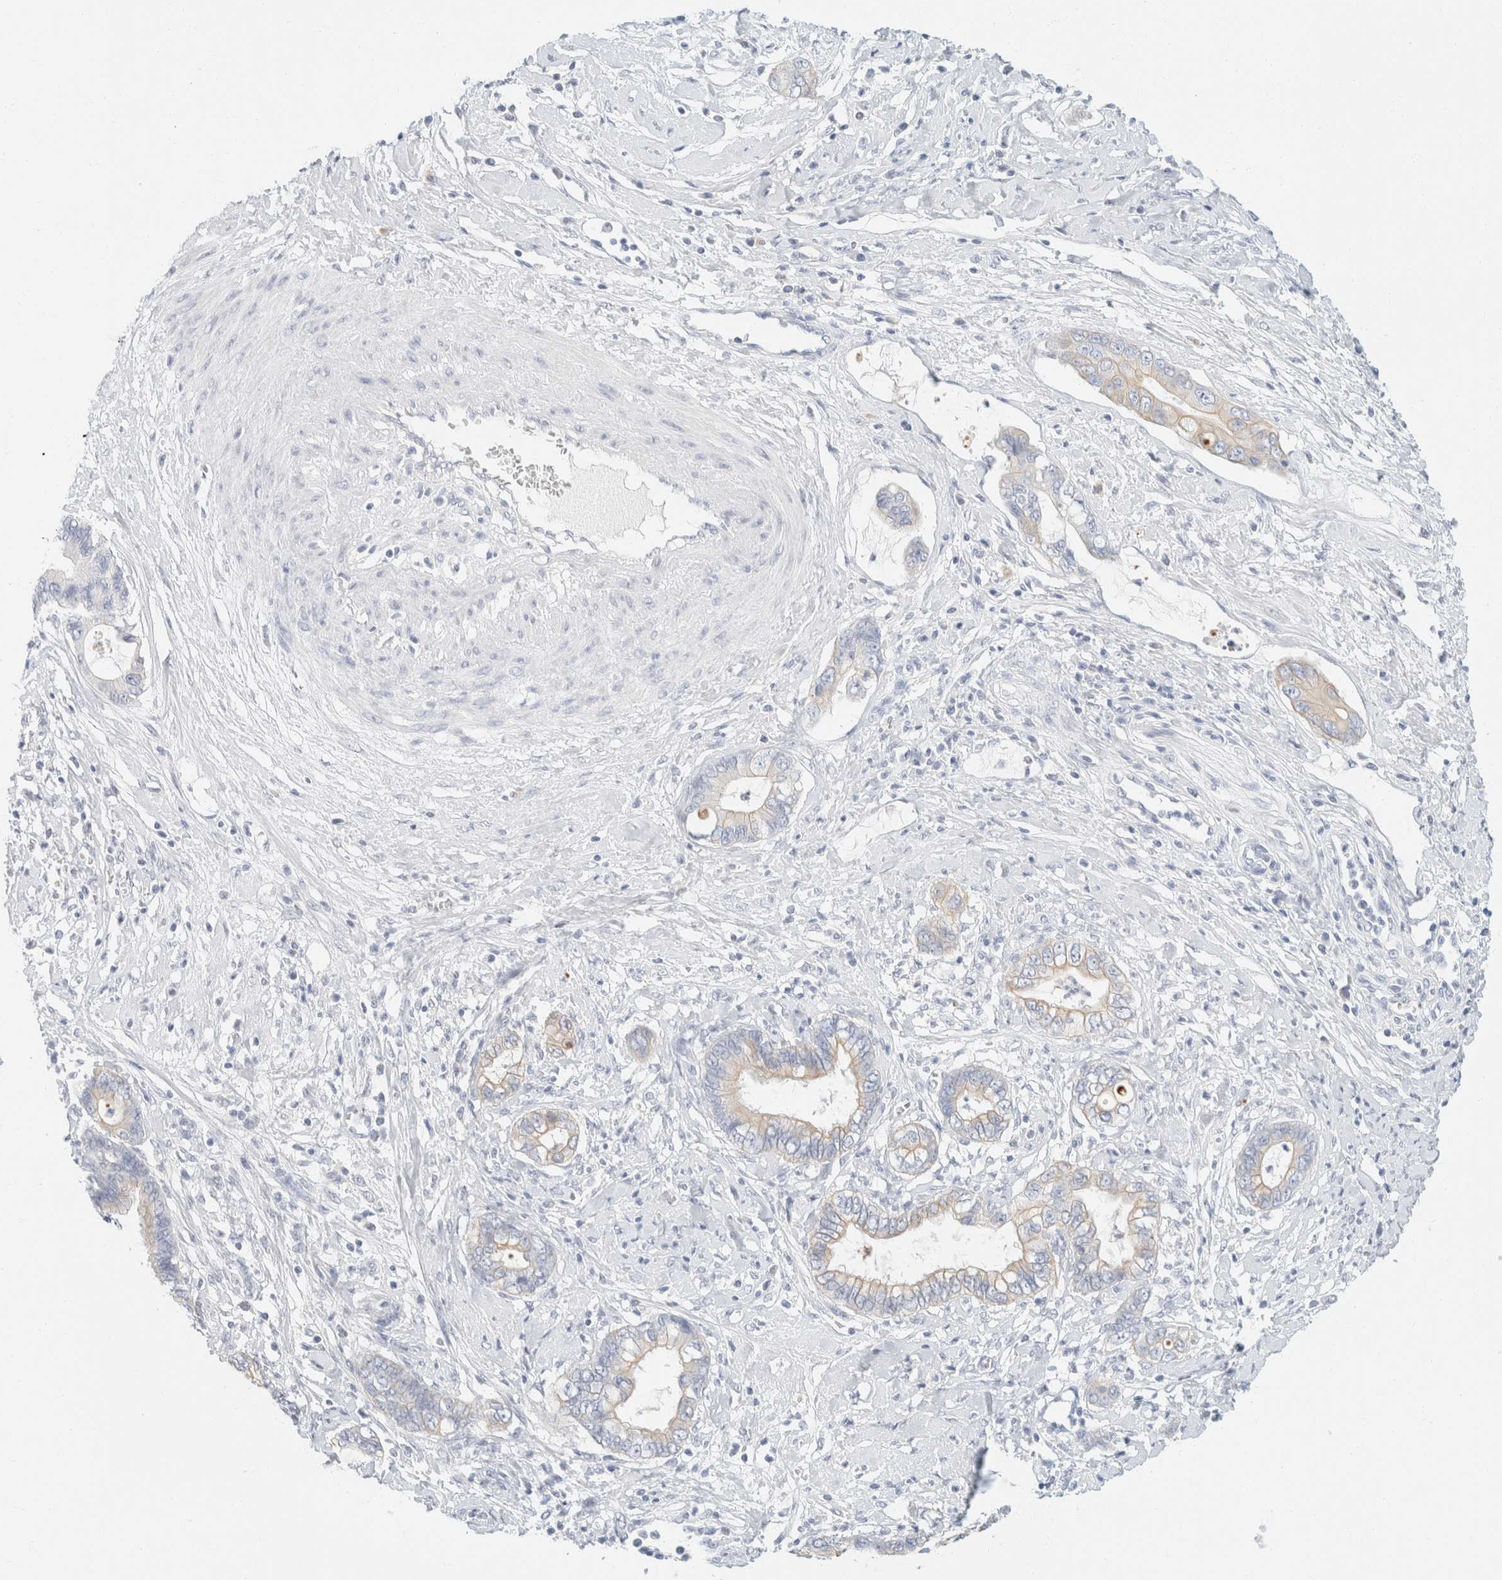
{"staining": {"intensity": "weak", "quantity": "<25%", "location": "cytoplasmic/membranous"}, "tissue": "cervical cancer", "cell_type": "Tumor cells", "image_type": "cancer", "snomed": [{"axis": "morphology", "description": "Adenocarcinoma, NOS"}, {"axis": "topography", "description": "Cervix"}], "caption": "This micrograph is of adenocarcinoma (cervical) stained with IHC to label a protein in brown with the nuclei are counter-stained blue. There is no expression in tumor cells.", "gene": "KRT20", "patient": {"sex": "female", "age": 44}}